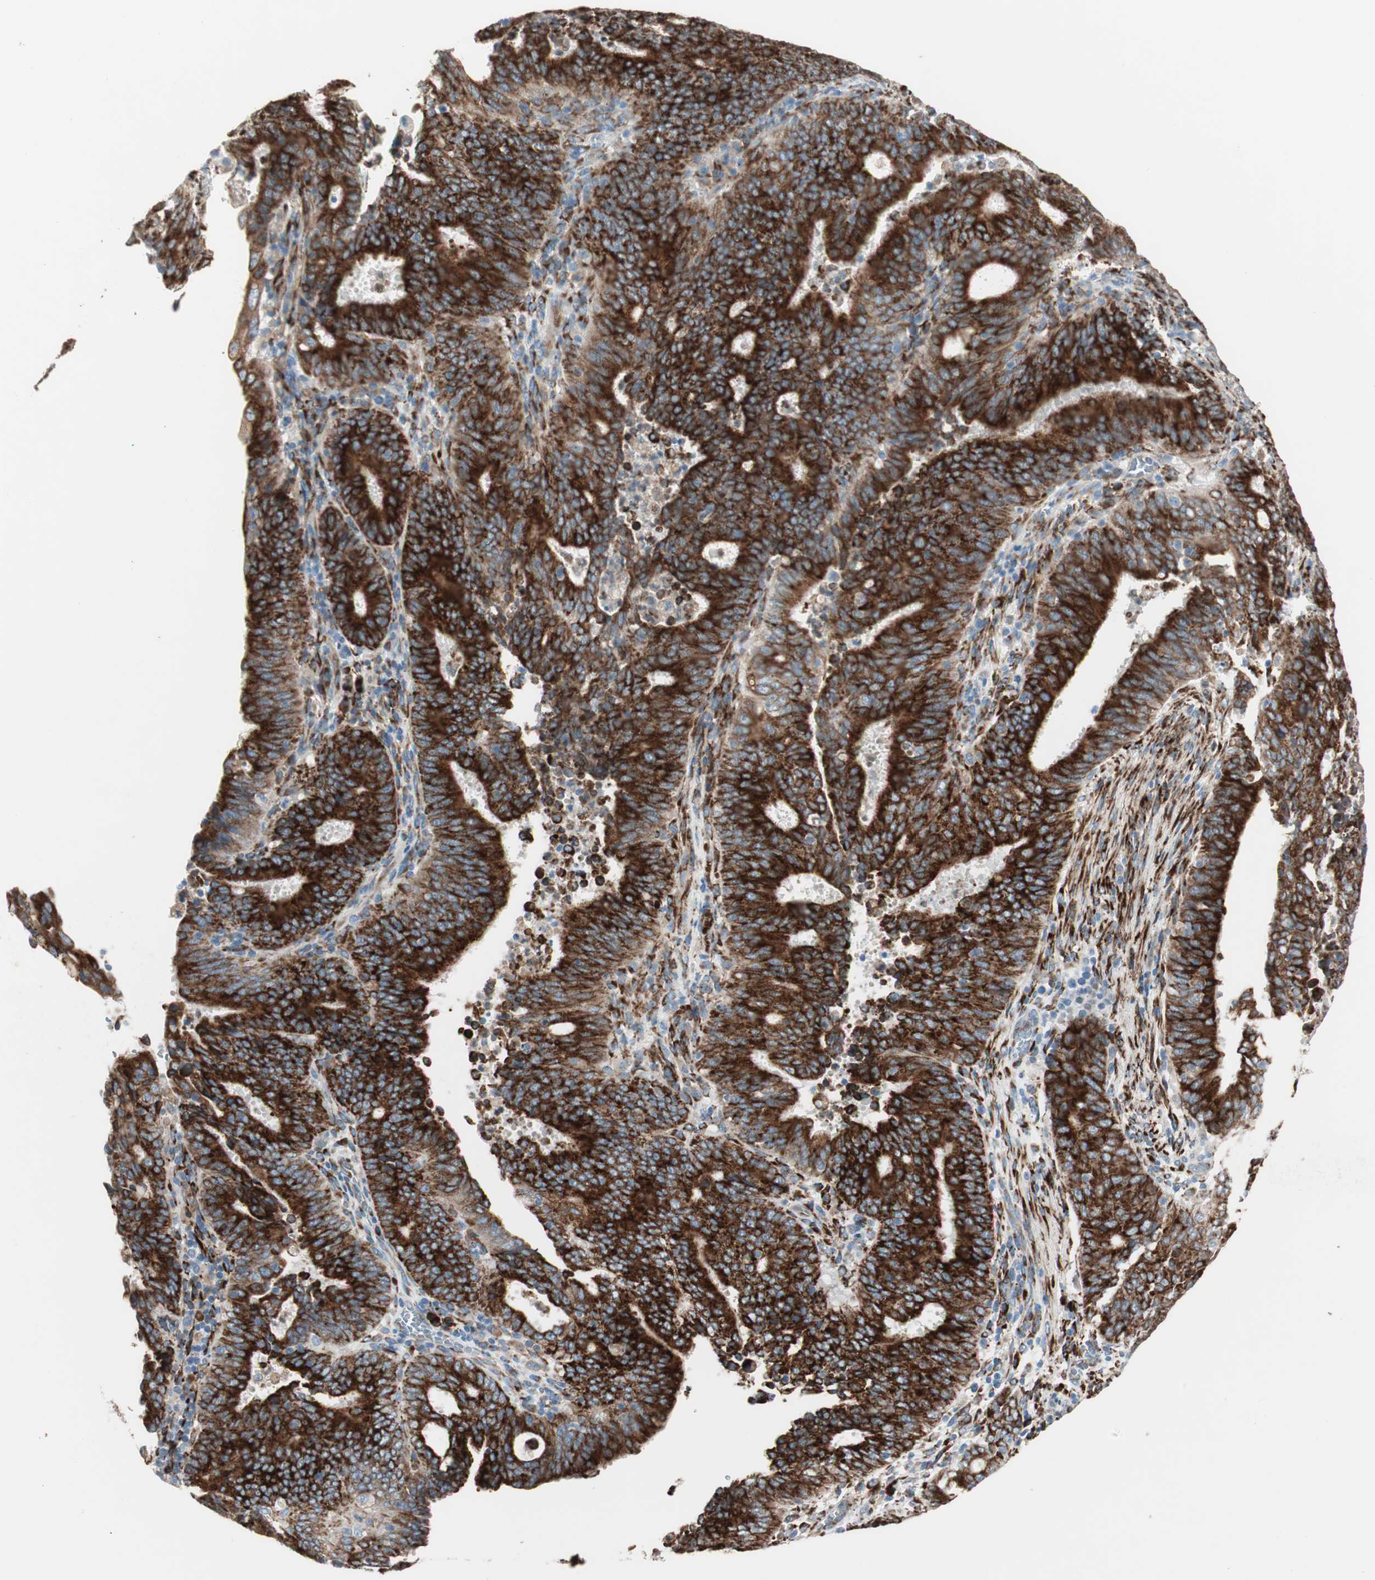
{"staining": {"intensity": "strong", "quantity": ">75%", "location": "cytoplasmic/membranous"}, "tissue": "cervical cancer", "cell_type": "Tumor cells", "image_type": "cancer", "snomed": [{"axis": "morphology", "description": "Adenocarcinoma, NOS"}, {"axis": "topography", "description": "Cervix"}], "caption": "Immunohistochemical staining of cervical cancer (adenocarcinoma) exhibits high levels of strong cytoplasmic/membranous protein positivity in approximately >75% of tumor cells. Immunohistochemistry stains the protein in brown and the nuclei are stained blue.", "gene": "P4HTM", "patient": {"sex": "female", "age": 44}}